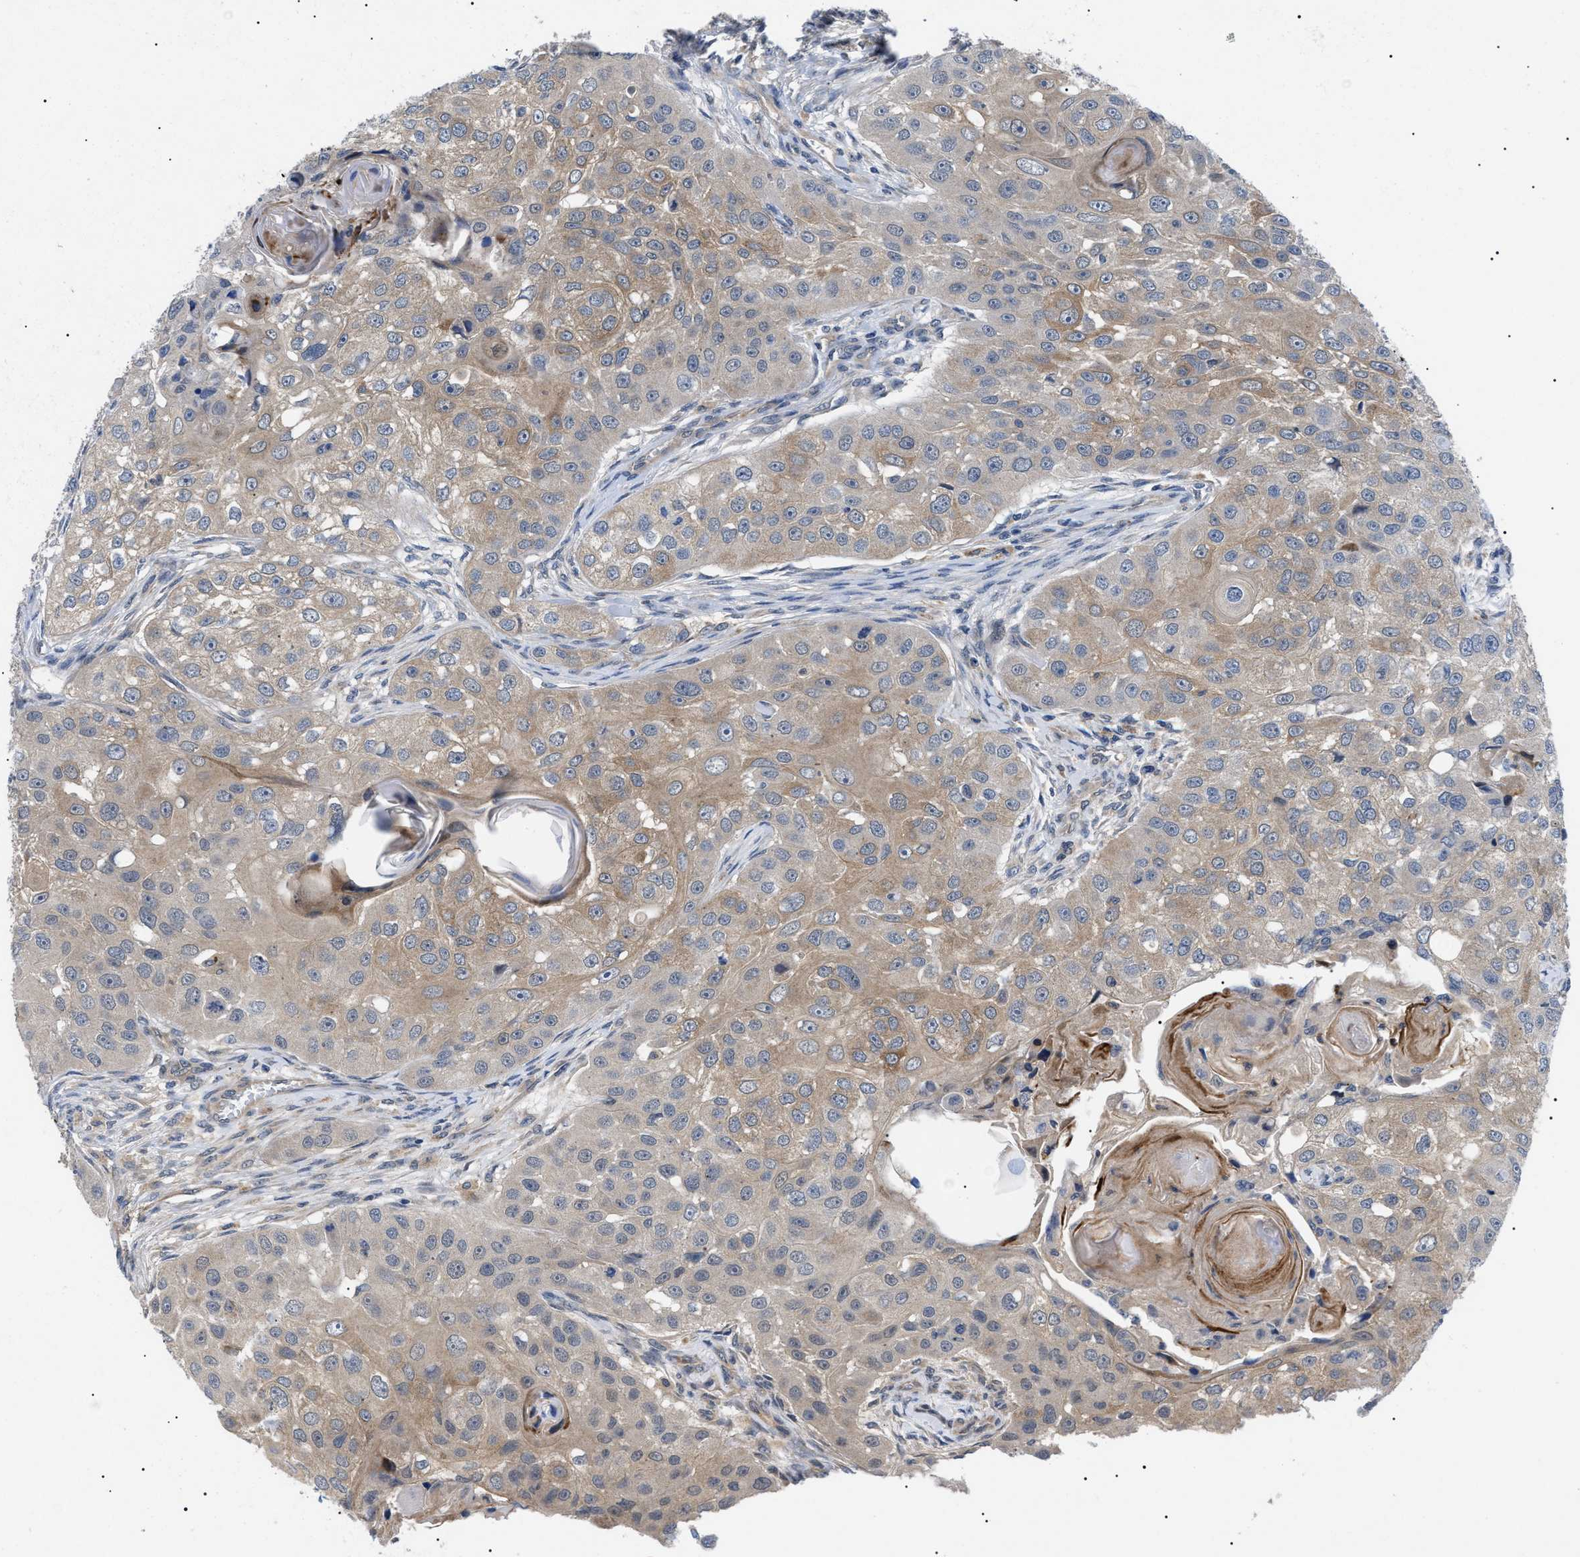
{"staining": {"intensity": "moderate", "quantity": ">75%", "location": "cytoplasmic/membranous"}, "tissue": "head and neck cancer", "cell_type": "Tumor cells", "image_type": "cancer", "snomed": [{"axis": "morphology", "description": "Normal tissue, NOS"}, {"axis": "morphology", "description": "Squamous cell carcinoma, NOS"}, {"axis": "topography", "description": "Skeletal muscle"}, {"axis": "topography", "description": "Head-Neck"}], "caption": "Brown immunohistochemical staining in human head and neck cancer reveals moderate cytoplasmic/membranous staining in about >75% of tumor cells.", "gene": "RIPK1", "patient": {"sex": "male", "age": 51}}